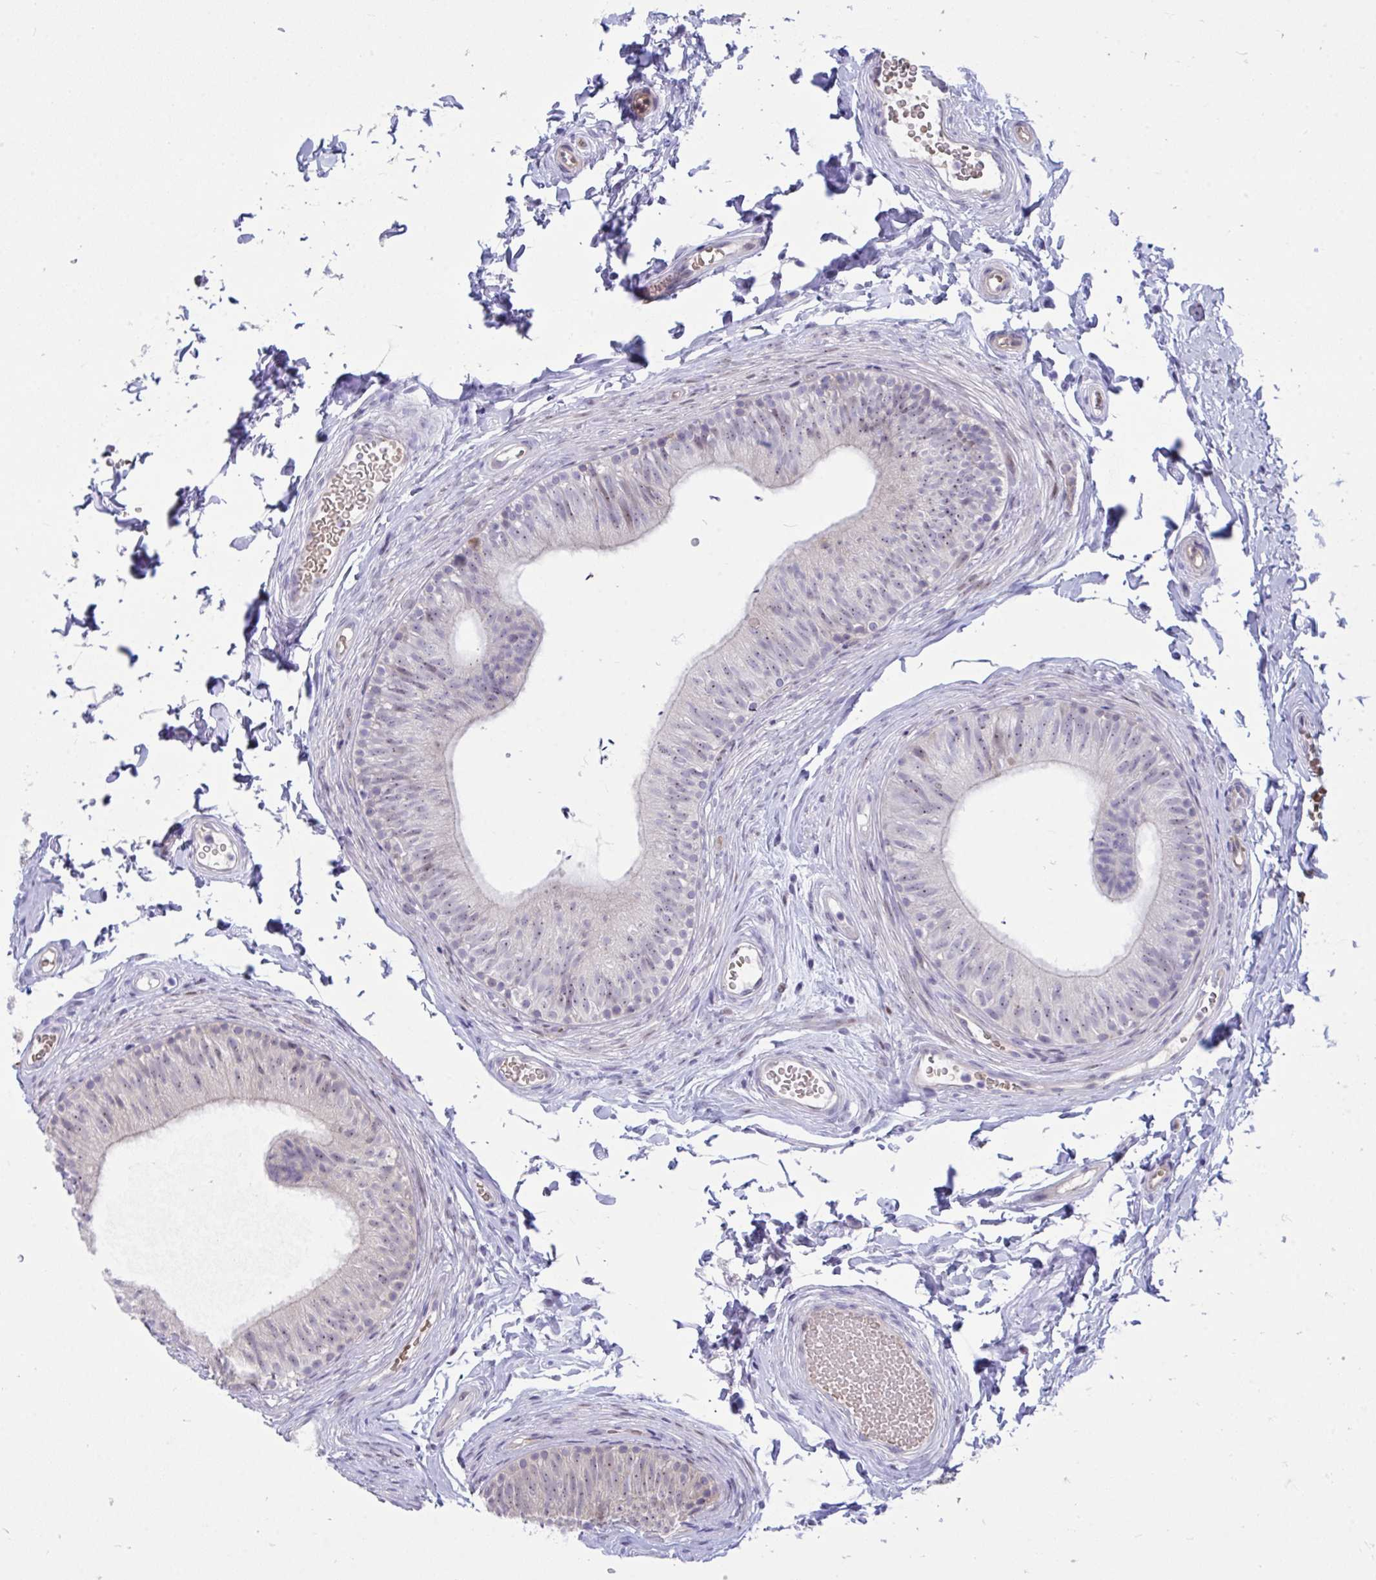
{"staining": {"intensity": "weak", "quantity": "25%-75%", "location": "nuclear"}, "tissue": "epididymis", "cell_type": "Glandular cells", "image_type": "normal", "snomed": [{"axis": "morphology", "description": "Normal tissue, NOS"}, {"axis": "topography", "description": "Epididymis, spermatic cord, NOS"}, {"axis": "topography", "description": "Epididymis"}, {"axis": "topography", "description": "Peripheral nerve tissue"}], "caption": "Weak nuclear expression is identified in about 25%-75% of glandular cells in normal epididymis. The staining was performed using DAB, with brown indicating positive protein expression. Nuclei are stained blue with hematoxylin.", "gene": "CENPQ", "patient": {"sex": "male", "age": 29}}